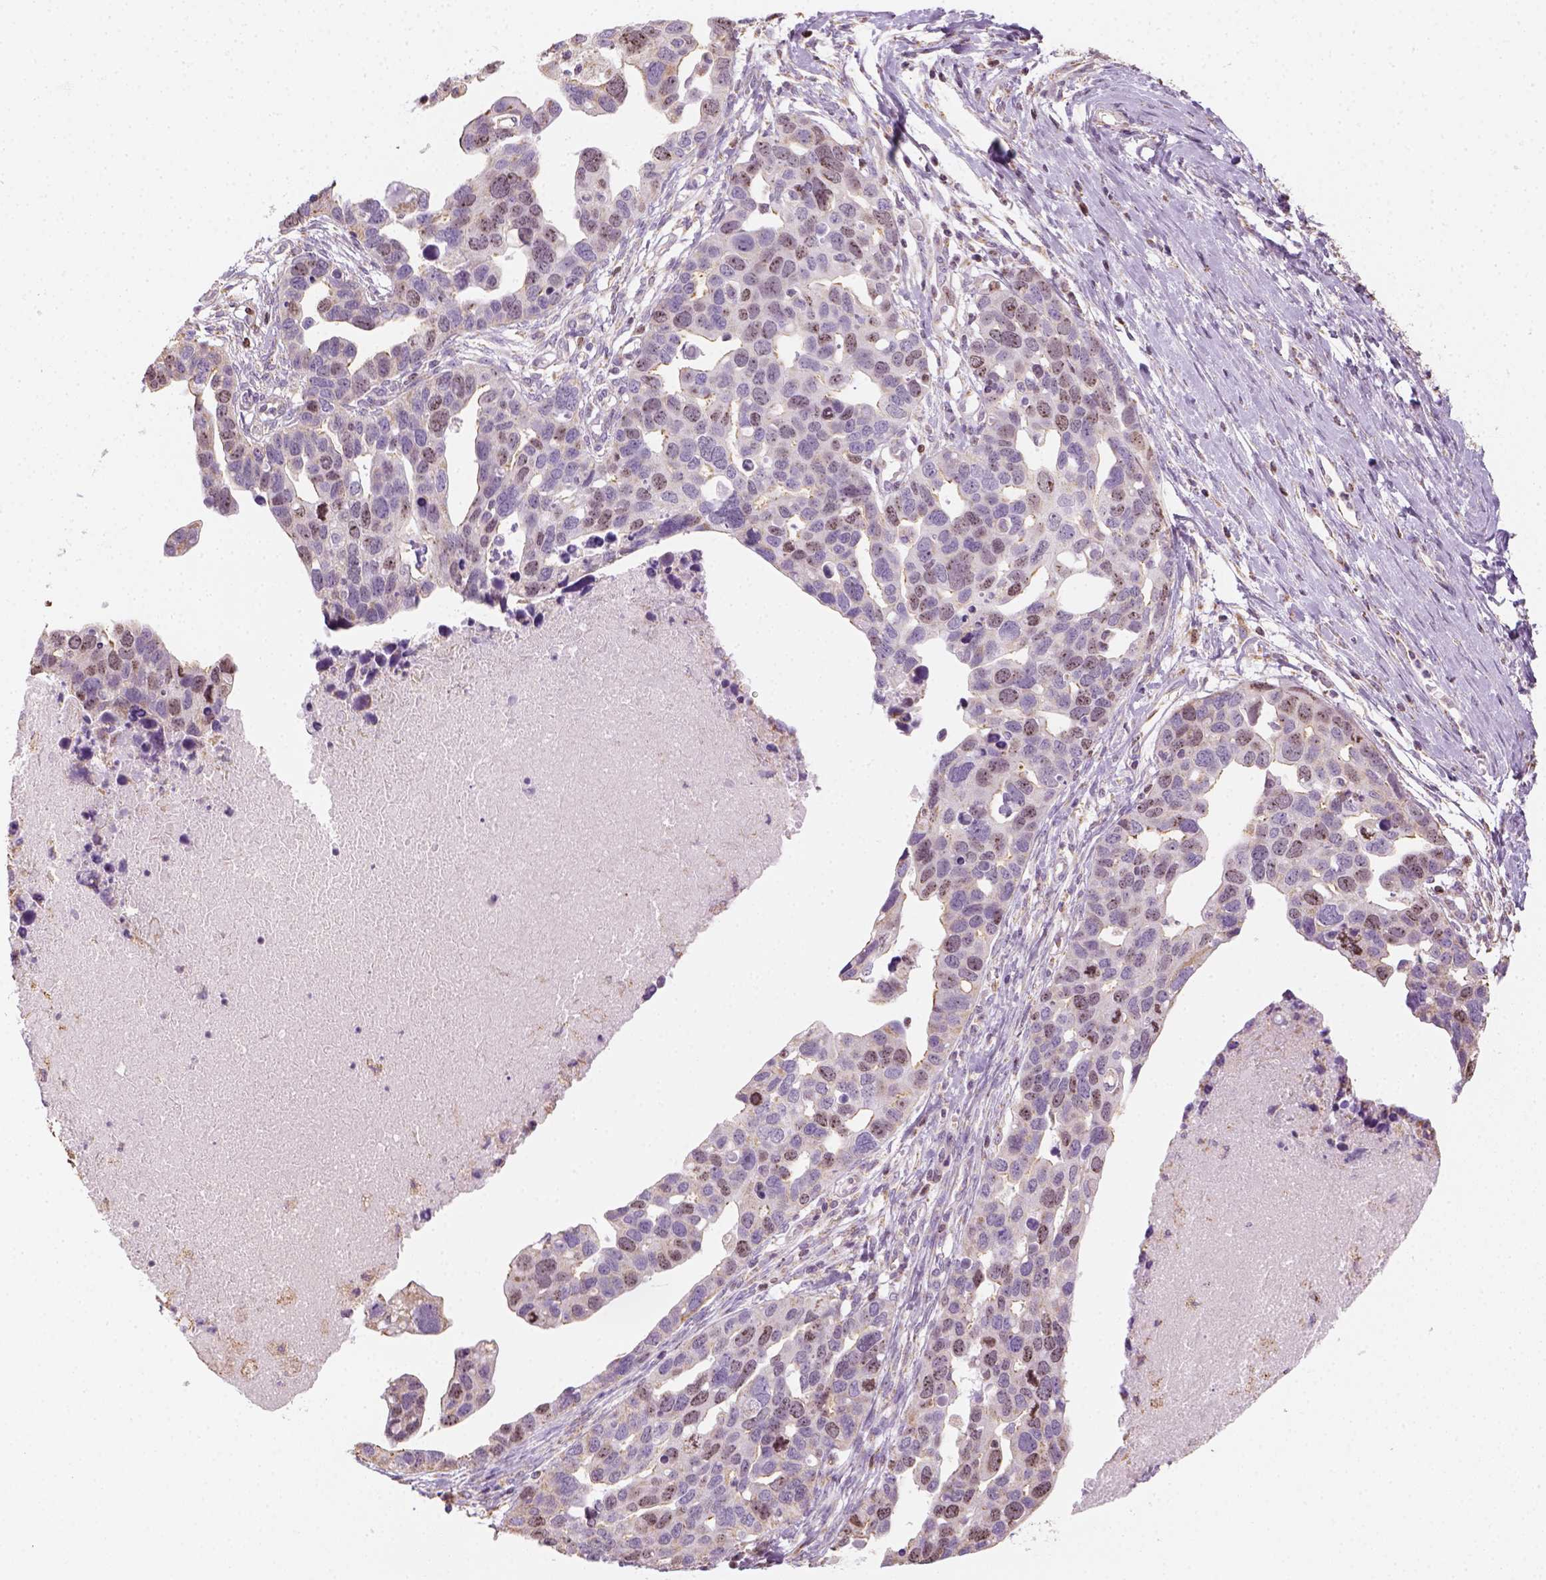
{"staining": {"intensity": "weak", "quantity": "<25%", "location": "cytoplasmic/membranous,nuclear"}, "tissue": "ovarian cancer", "cell_type": "Tumor cells", "image_type": "cancer", "snomed": [{"axis": "morphology", "description": "Cystadenocarcinoma, serous, NOS"}, {"axis": "topography", "description": "Ovary"}], "caption": "Immunohistochemistry (IHC) of ovarian serous cystadenocarcinoma shows no staining in tumor cells.", "gene": "LCA5", "patient": {"sex": "female", "age": 54}}